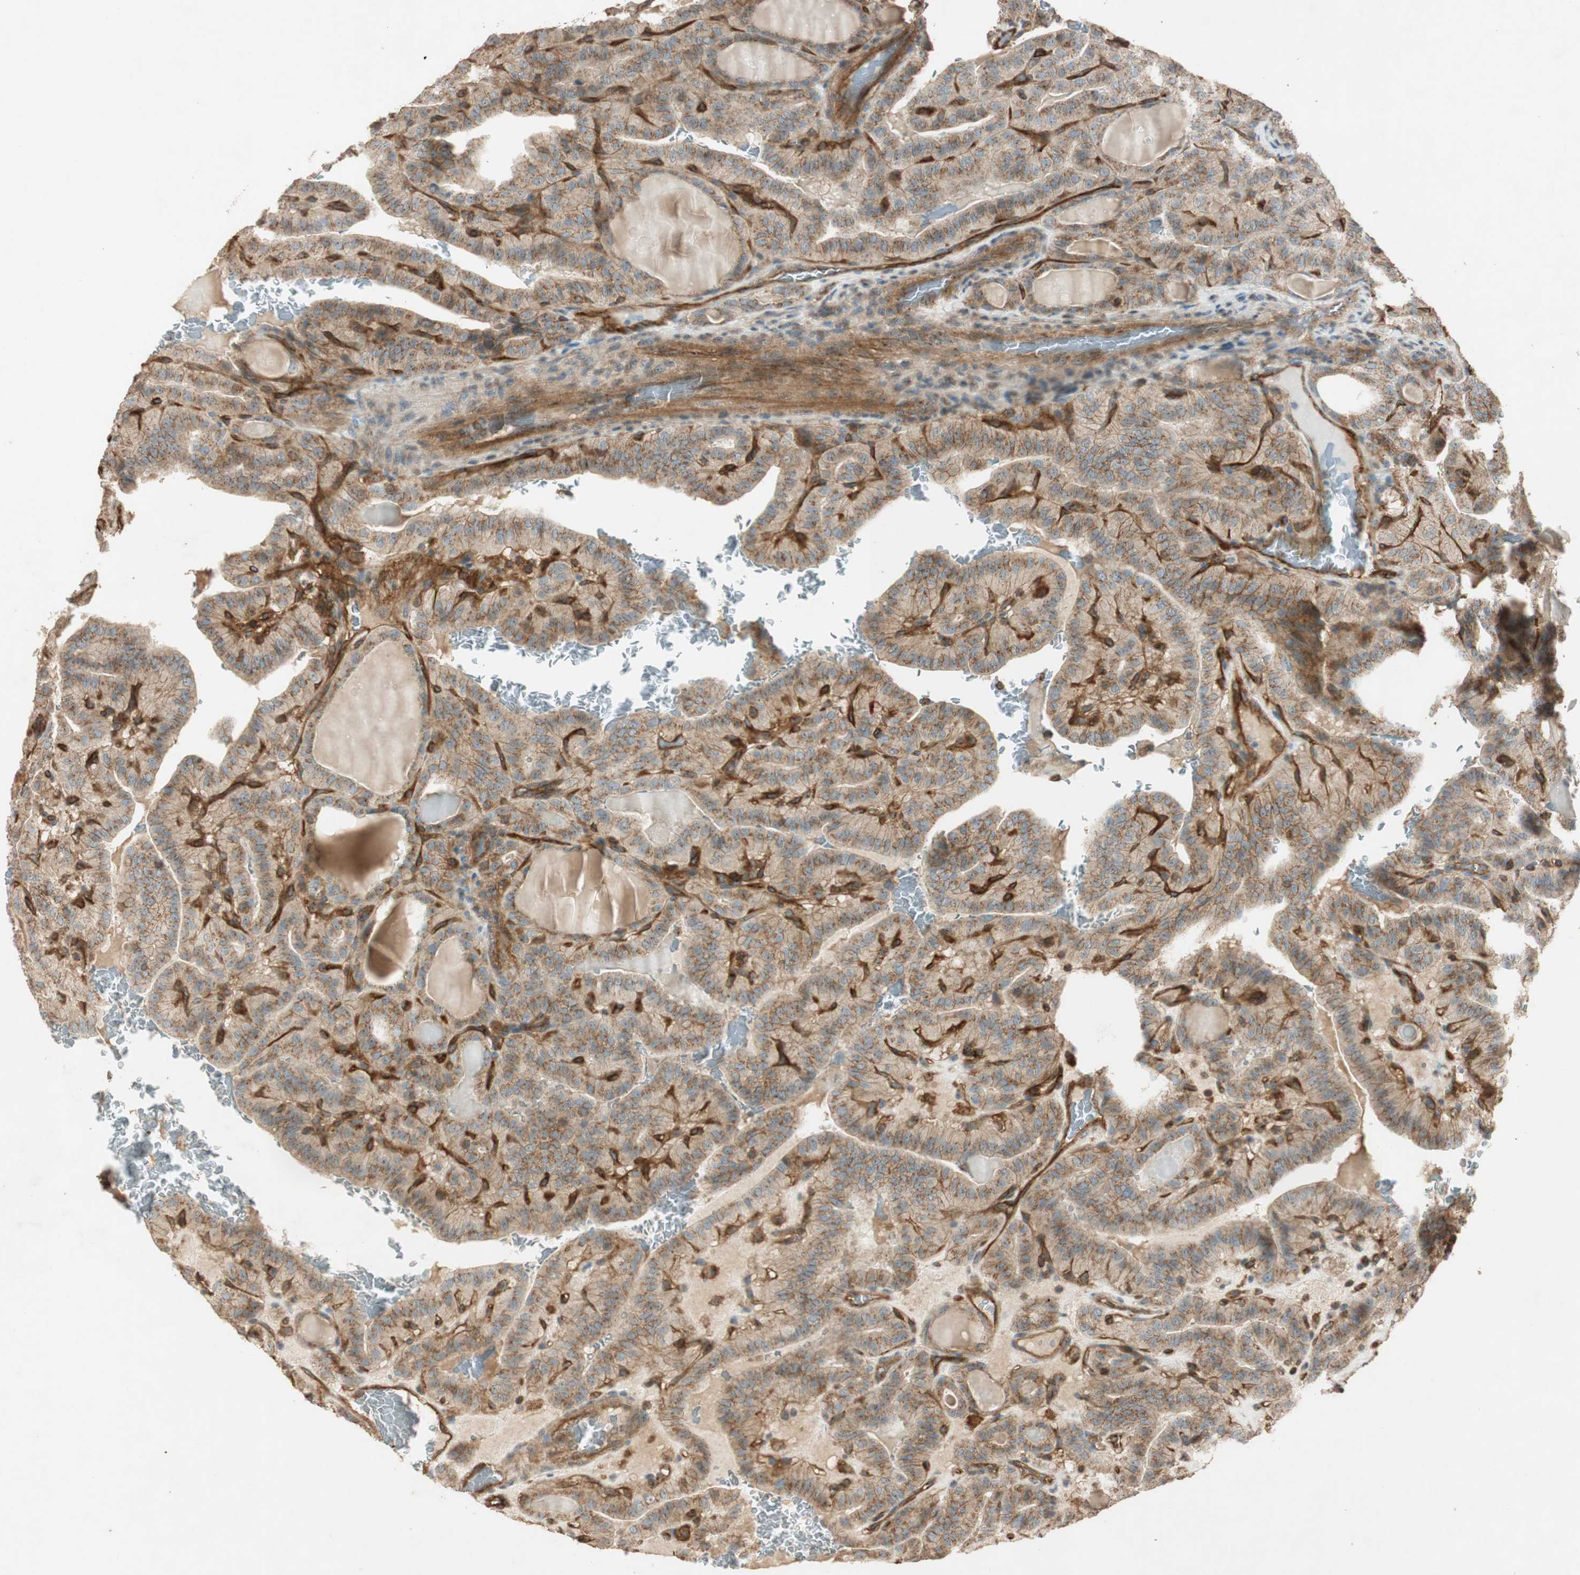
{"staining": {"intensity": "moderate", "quantity": ">75%", "location": "cytoplasmic/membranous"}, "tissue": "thyroid cancer", "cell_type": "Tumor cells", "image_type": "cancer", "snomed": [{"axis": "morphology", "description": "Papillary adenocarcinoma, NOS"}, {"axis": "topography", "description": "Thyroid gland"}], "caption": "This is an image of immunohistochemistry (IHC) staining of thyroid cancer, which shows moderate staining in the cytoplasmic/membranous of tumor cells.", "gene": "BTN3A3", "patient": {"sex": "male", "age": 77}}